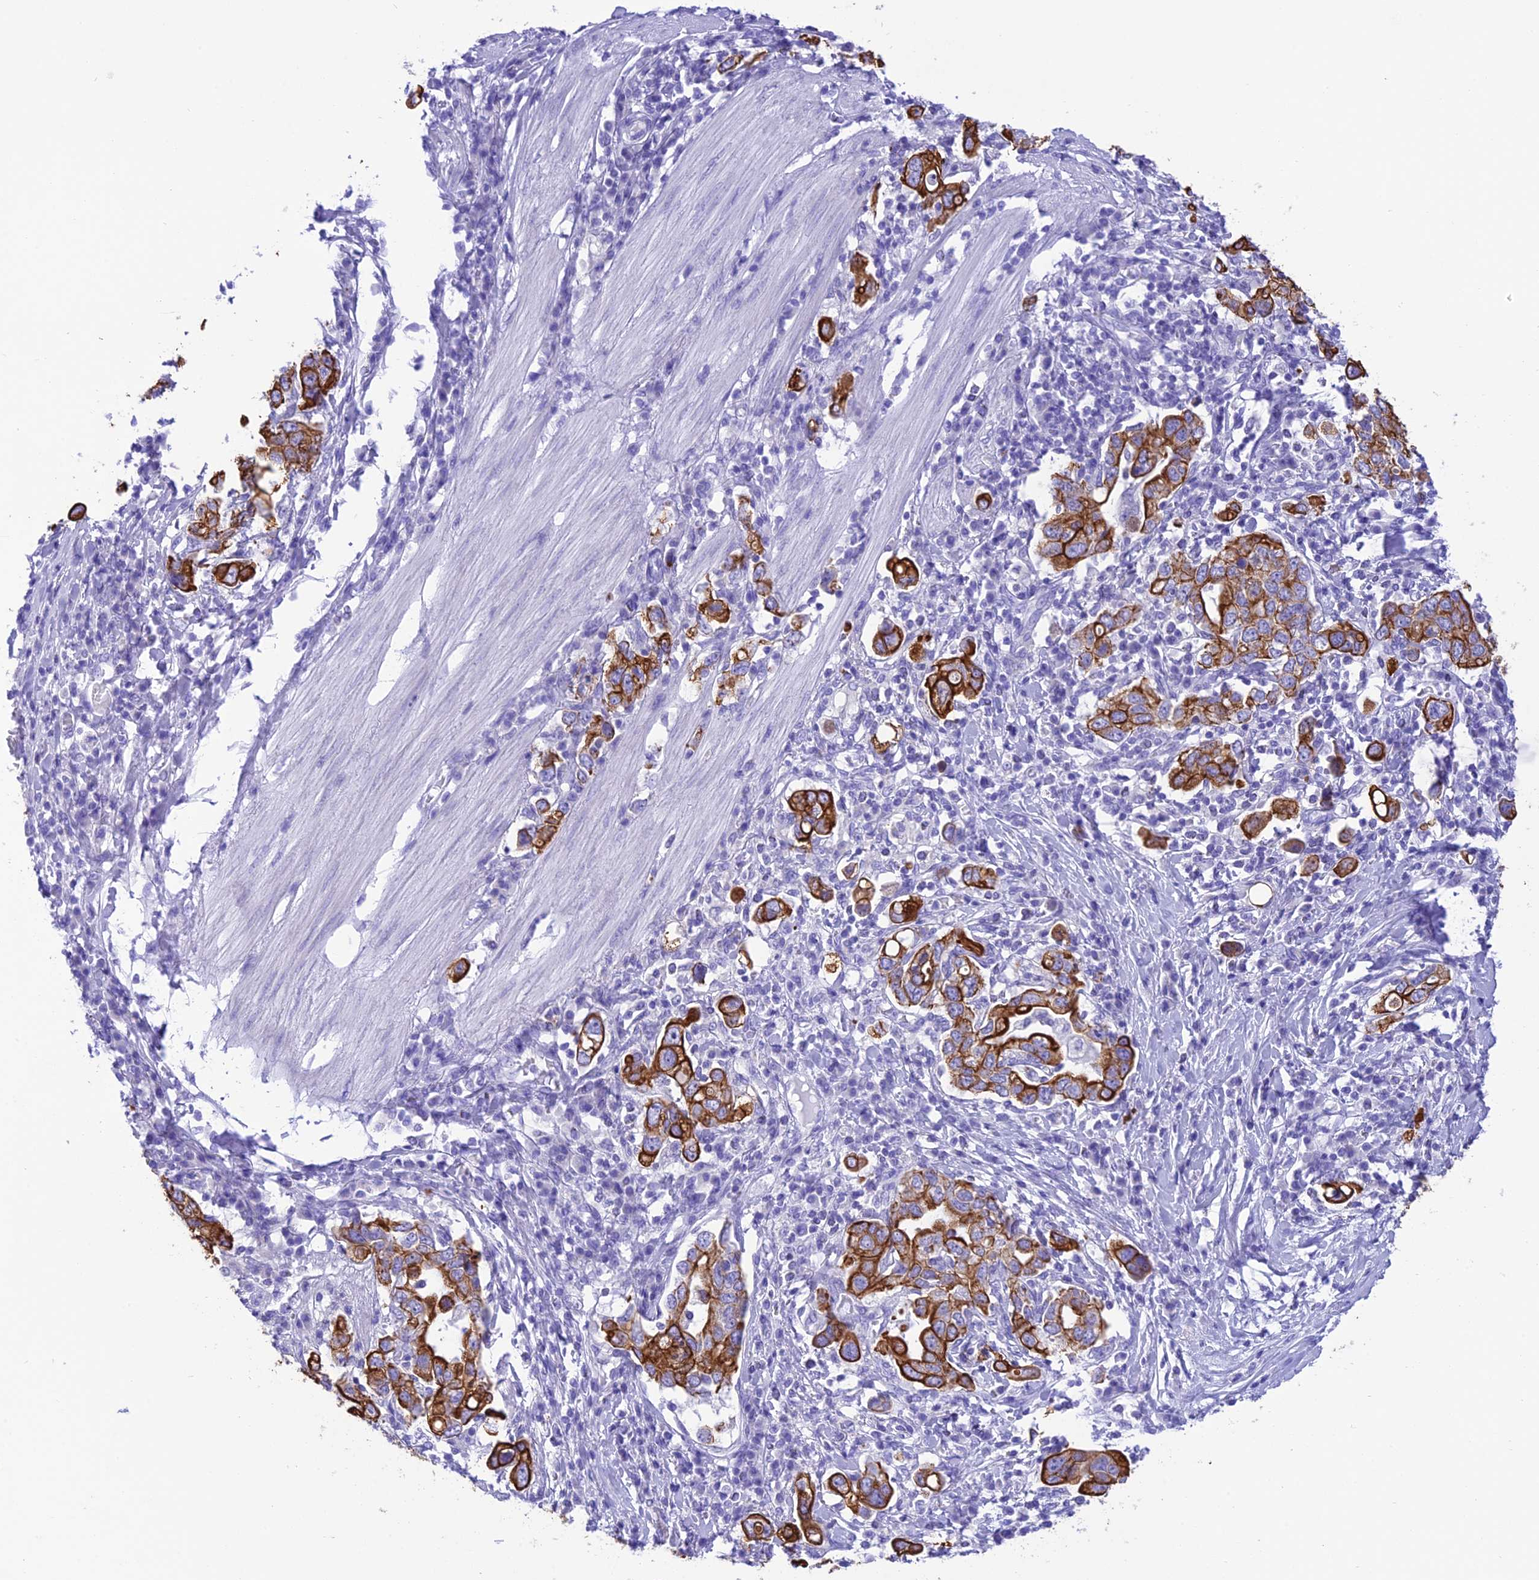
{"staining": {"intensity": "strong", "quantity": ">75%", "location": "cytoplasmic/membranous"}, "tissue": "stomach cancer", "cell_type": "Tumor cells", "image_type": "cancer", "snomed": [{"axis": "morphology", "description": "Adenocarcinoma, NOS"}, {"axis": "topography", "description": "Stomach, upper"}], "caption": "Brown immunohistochemical staining in human stomach adenocarcinoma shows strong cytoplasmic/membranous staining in approximately >75% of tumor cells.", "gene": "VPS52", "patient": {"sex": "male", "age": 62}}